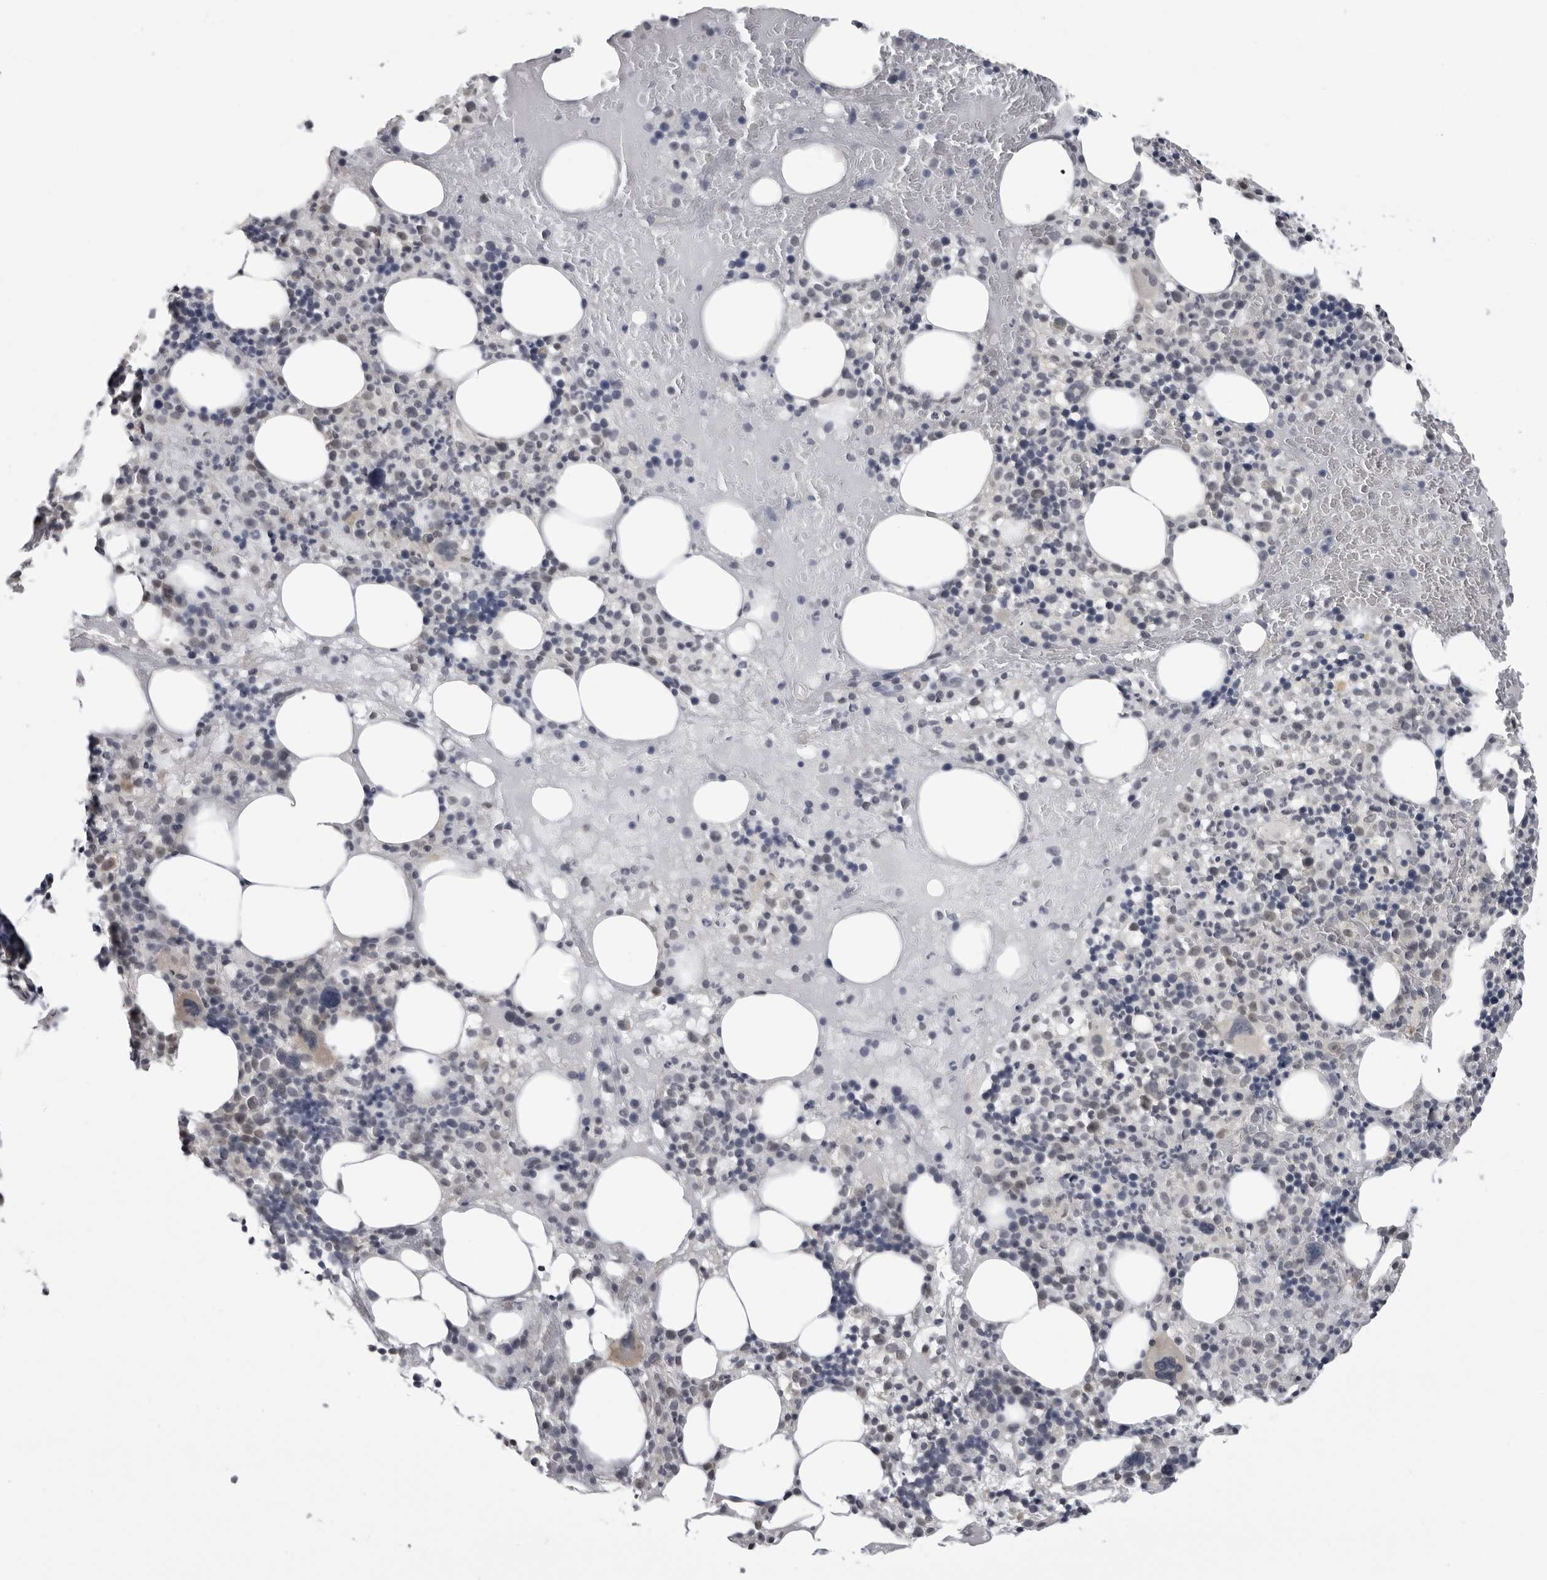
{"staining": {"intensity": "moderate", "quantity": "<25%", "location": "cytoplasmic/membranous"}, "tissue": "bone marrow", "cell_type": "Hematopoietic cells", "image_type": "normal", "snomed": [{"axis": "morphology", "description": "Normal tissue, NOS"}, {"axis": "morphology", "description": "Inflammation, NOS"}, {"axis": "topography", "description": "Bone marrow"}], "caption": "Bone marrow stained with immunohistochemistry displays moderate cytoplasmic/membranous positivity in approximately <25% of hematopoietic cells. (Brightfield microscopy of DAB IHC at high magnification).", "gene": "PDCL3", "patient": {"sex": "female", "age": 77}}